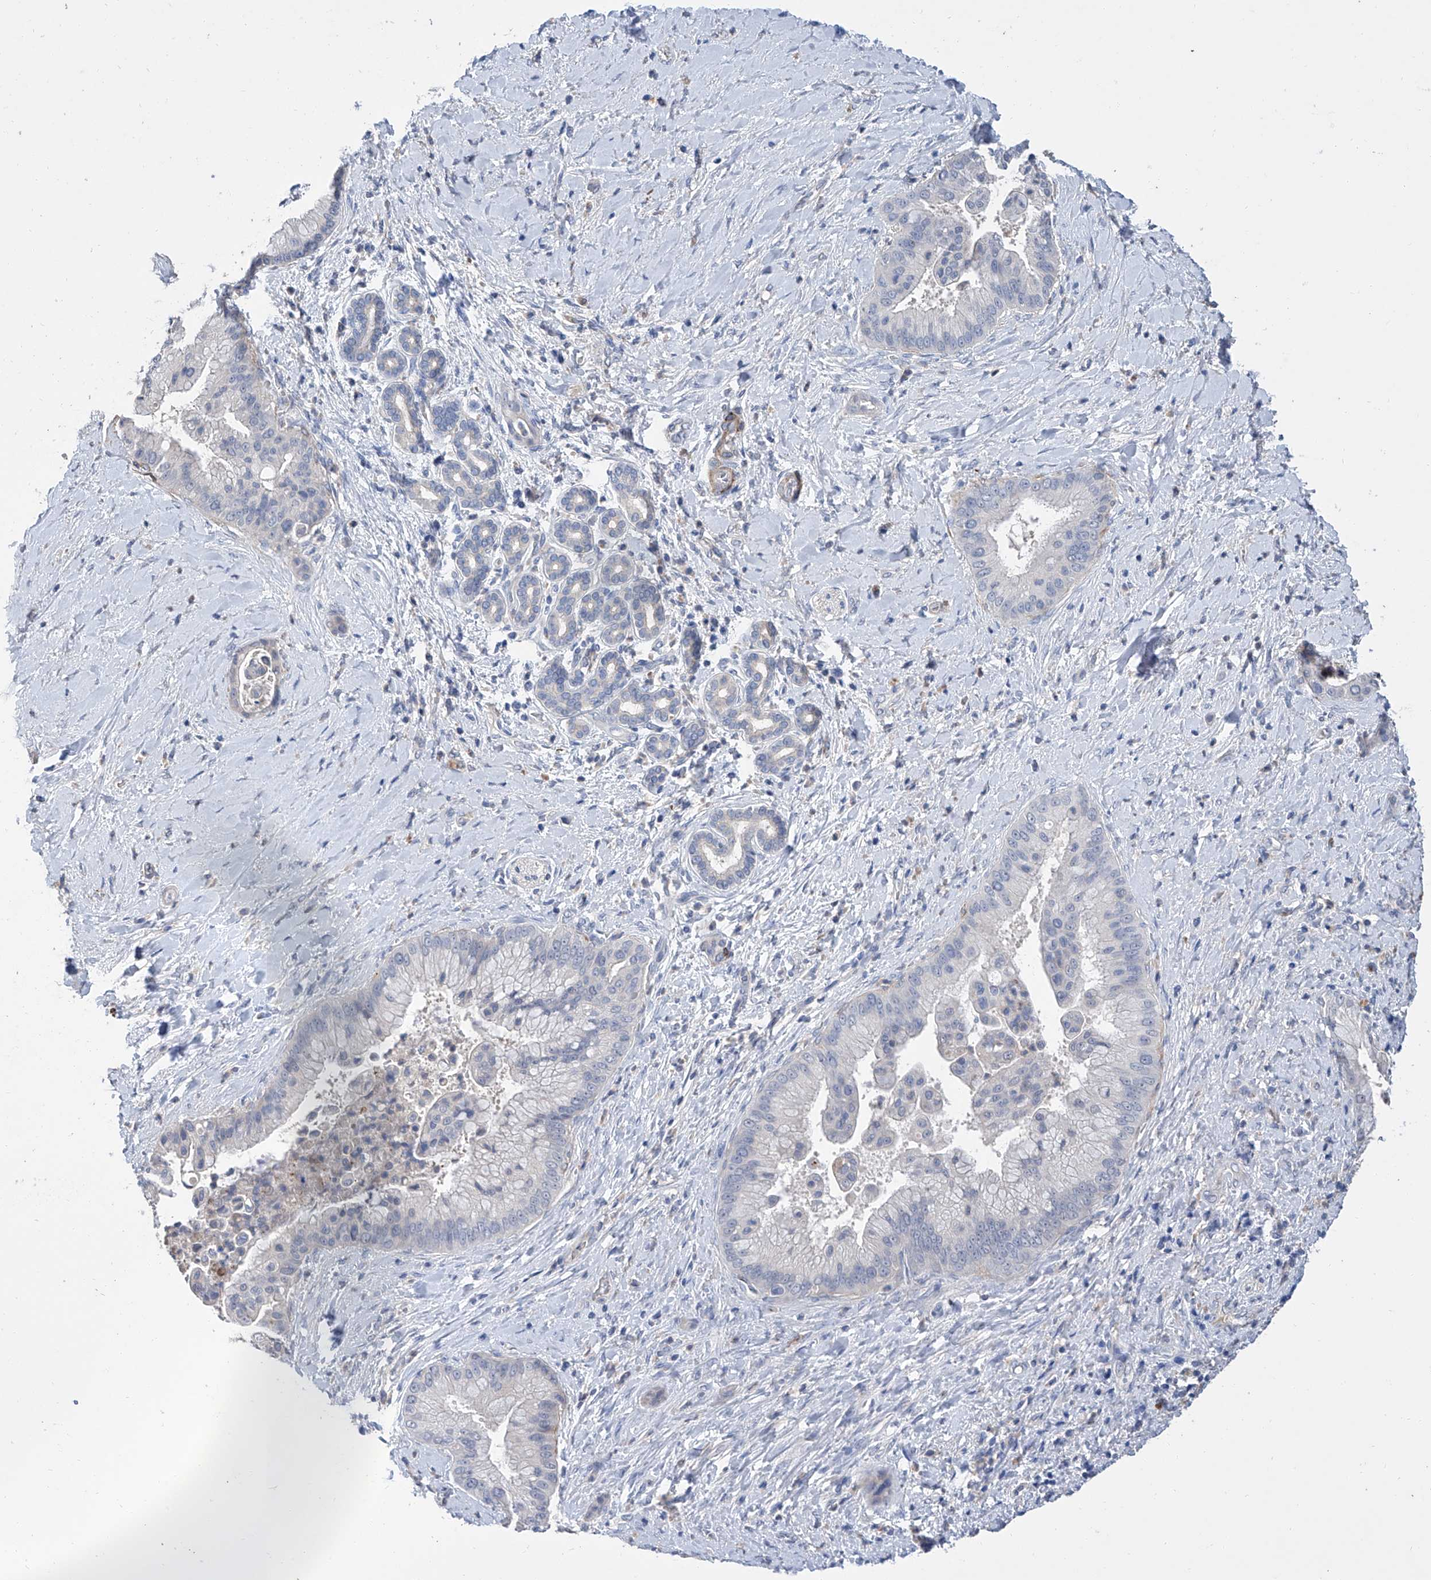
{"staining": {"intensity": "negative", "quantity": "none", "location": "none"}, "tissue": "liver cancer", "cell_type": "Tumor cells", "image_type": "cancer", "snomed": [{"axis": "morphology", "description": "Cholangiocarcinoma"}, {"axis": "topography", "description": "Liver"}], "caption": "High power microscopy histopathology image of an immunohistochemistry (IHC) histopathology image of liver cancer, revealing no significant expression in tumor cells.", "gene": "GPT", "patient": {"sex": "female", "age": 54}}